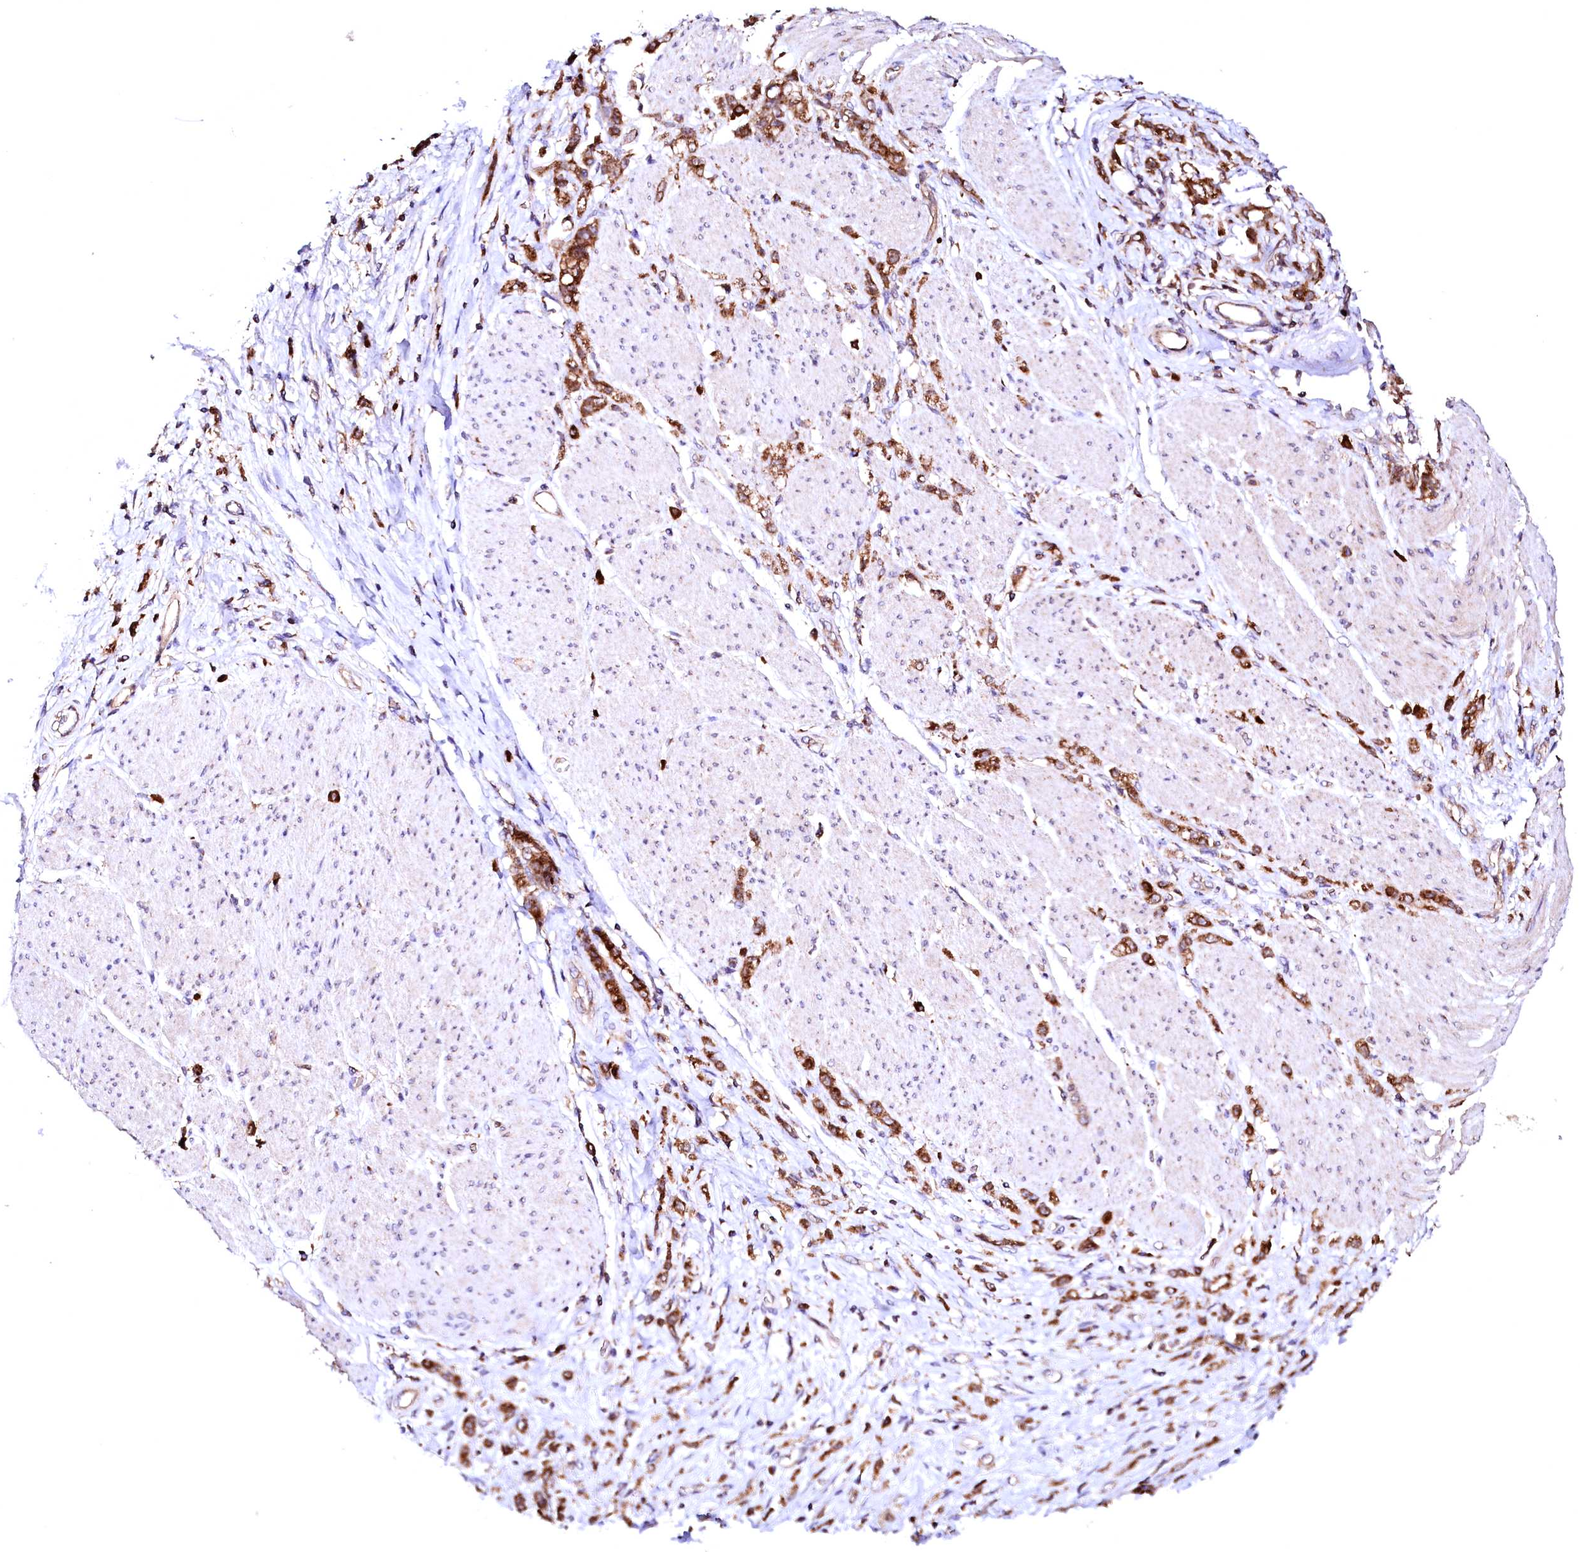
{"staining": {"intensity": "strong", "quantity": ">75%", "location": "cytoplasmic/membranous"}, "tissue": "stomach cancer", "cell_type": "Tumor cells", "image_type": "cancer", "snomed": [{"axis": "morphology", "description": "Adenocarcinoma, NOS"}, {"axis": "topography", "description": "Stomach"}], "caption": "Immunohistochemistry (DAB) staining of adenocarcinoma (stomach) exhibits strong cytoplasmic/membranous protein staining in about >75% of tumor cells. (DAB = brown stain, brightfield microscopy at high magnification).", "gene": "ST3GAL1", "patient": {"sex": "female", "age": 60}}